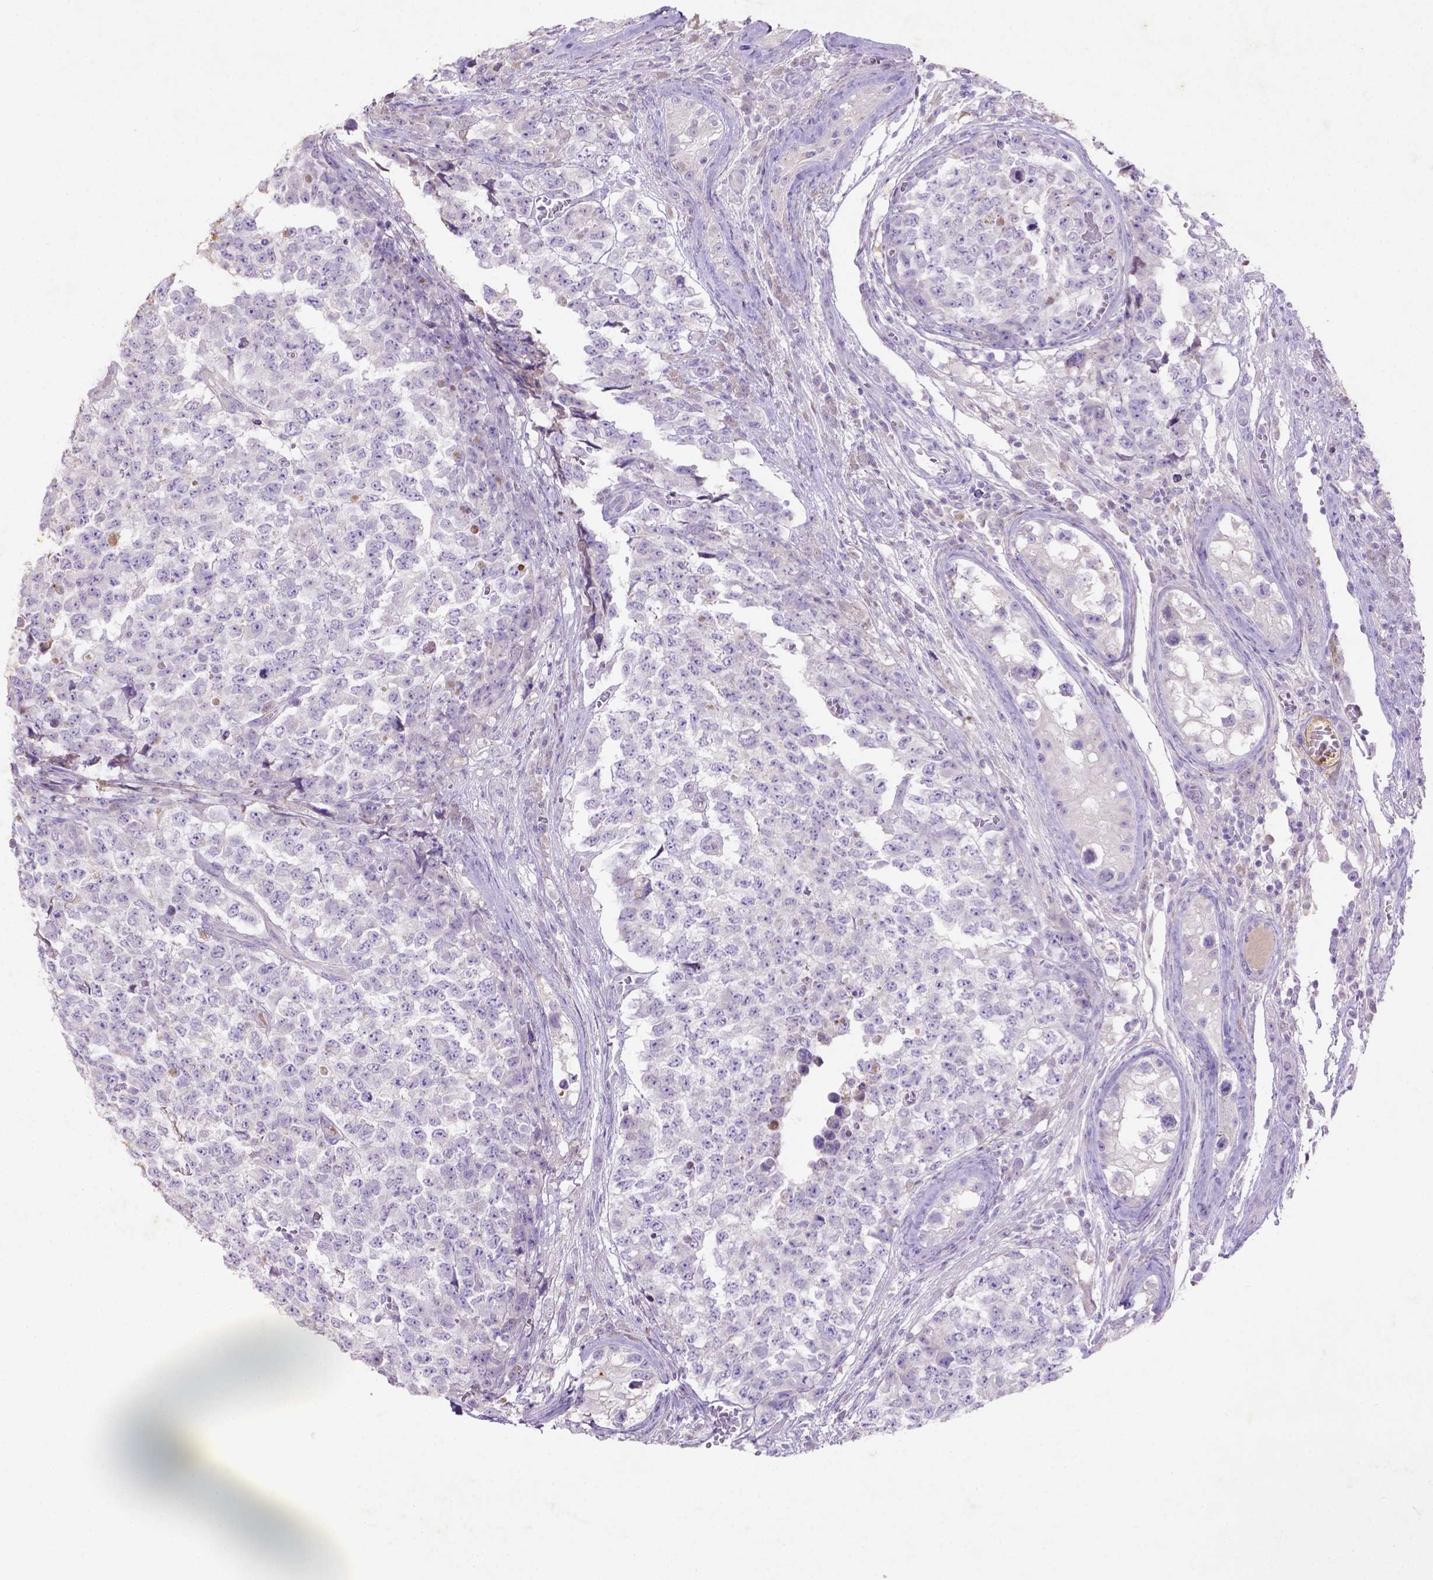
{"staining": {"intensity": "negative", "quantity": "none", "location": "none"}, "tissue": "testis cancer", "cell_type": "Tumor cells", "image_type": "cancer", "snomed": [{"axis": "morphology", "description": "Carcinoma, Embryonal, NOS"}, {"axis": "topography", "description": "Testis"}], "caption": "Tumor cells are negative for protein expression in human embryonal carcinoma (testis).", "gene": "NUDT2", "patient": {"sex": "male", "age": 23}}